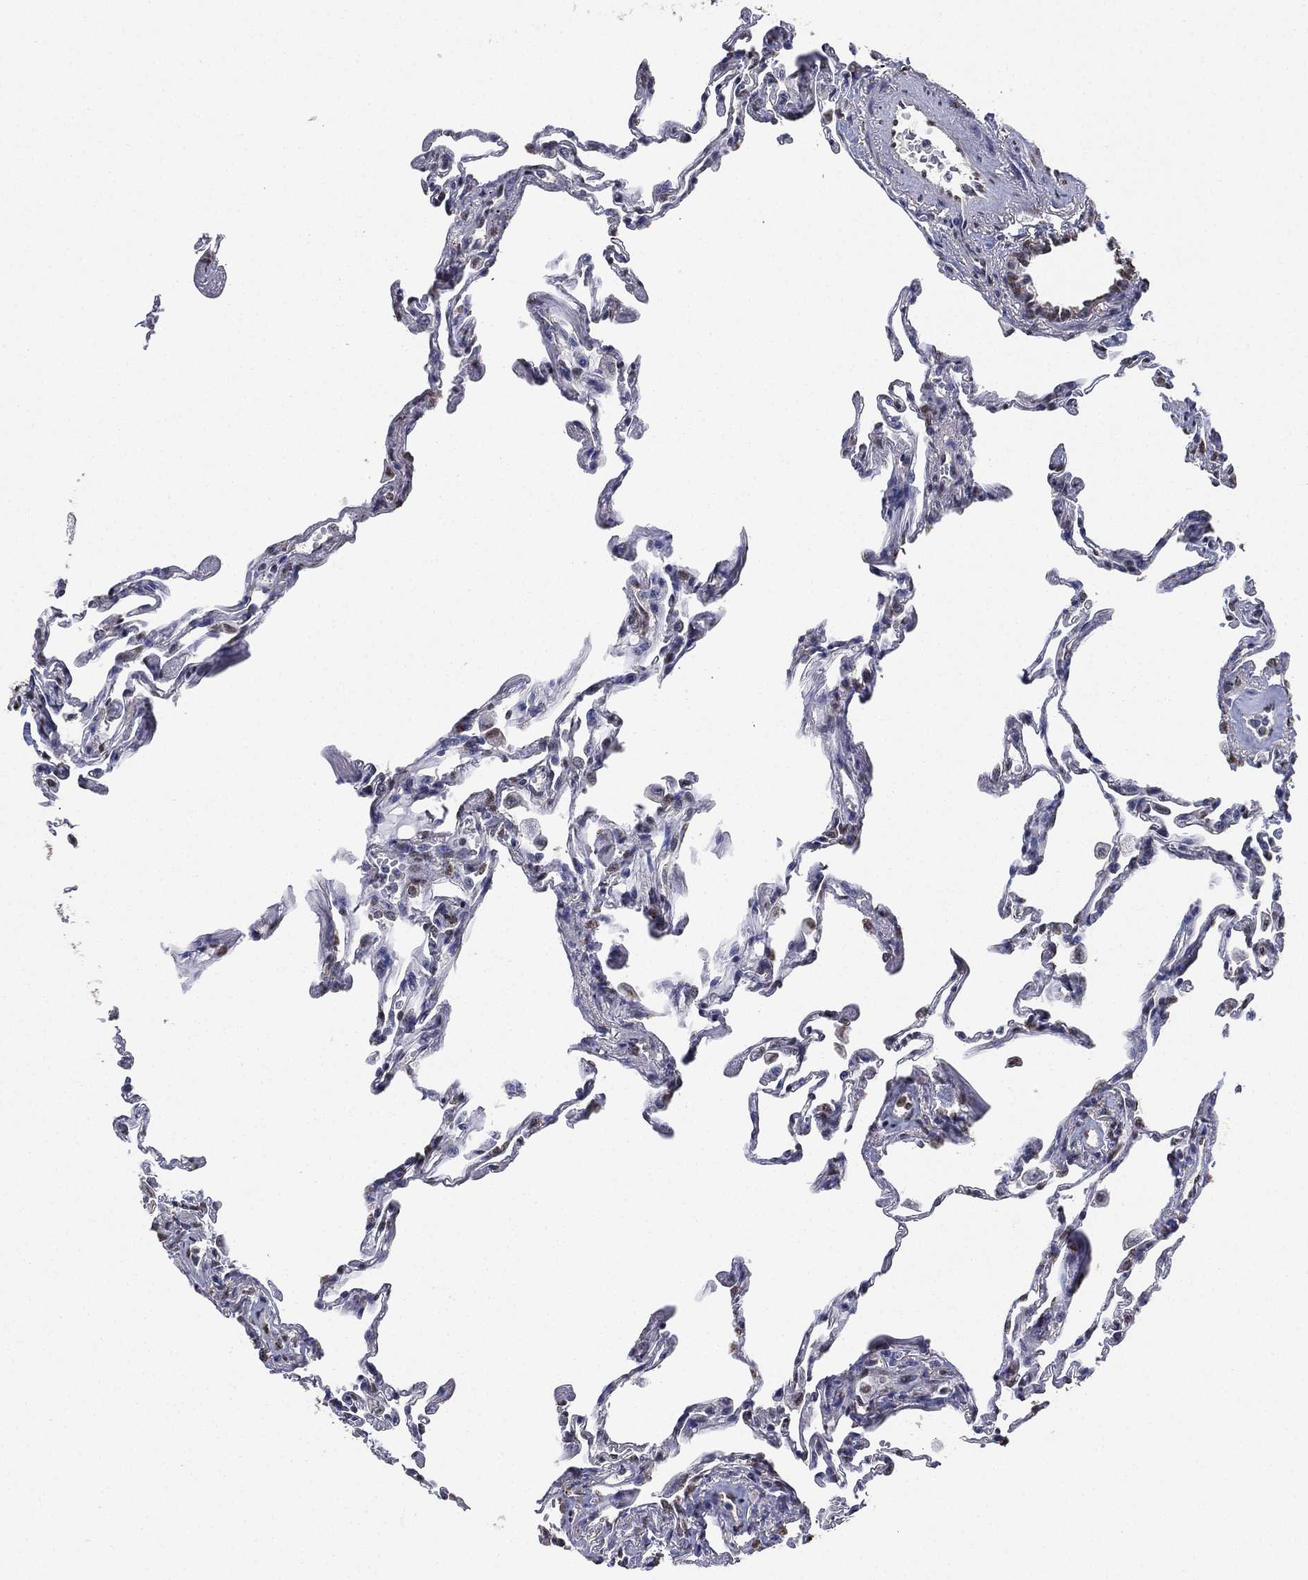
{"staining": {"intensity": "weak", "quantity": "<25%", "location": "nuclear"}, "tissue": "lung", "cell_type": "Alveolar cells", "image_type": "normal", "snomed": [{"axis": "morphology", "description": "Normal tissue, NOS"}, {"axis": "topography", "description": "Lung"}], "caption": "The histopathology image exhibits no significant positivity in alveolar cells of lung.", "gene": "ALDH7A1", "patient": {"sex": "female", "age": 57}}